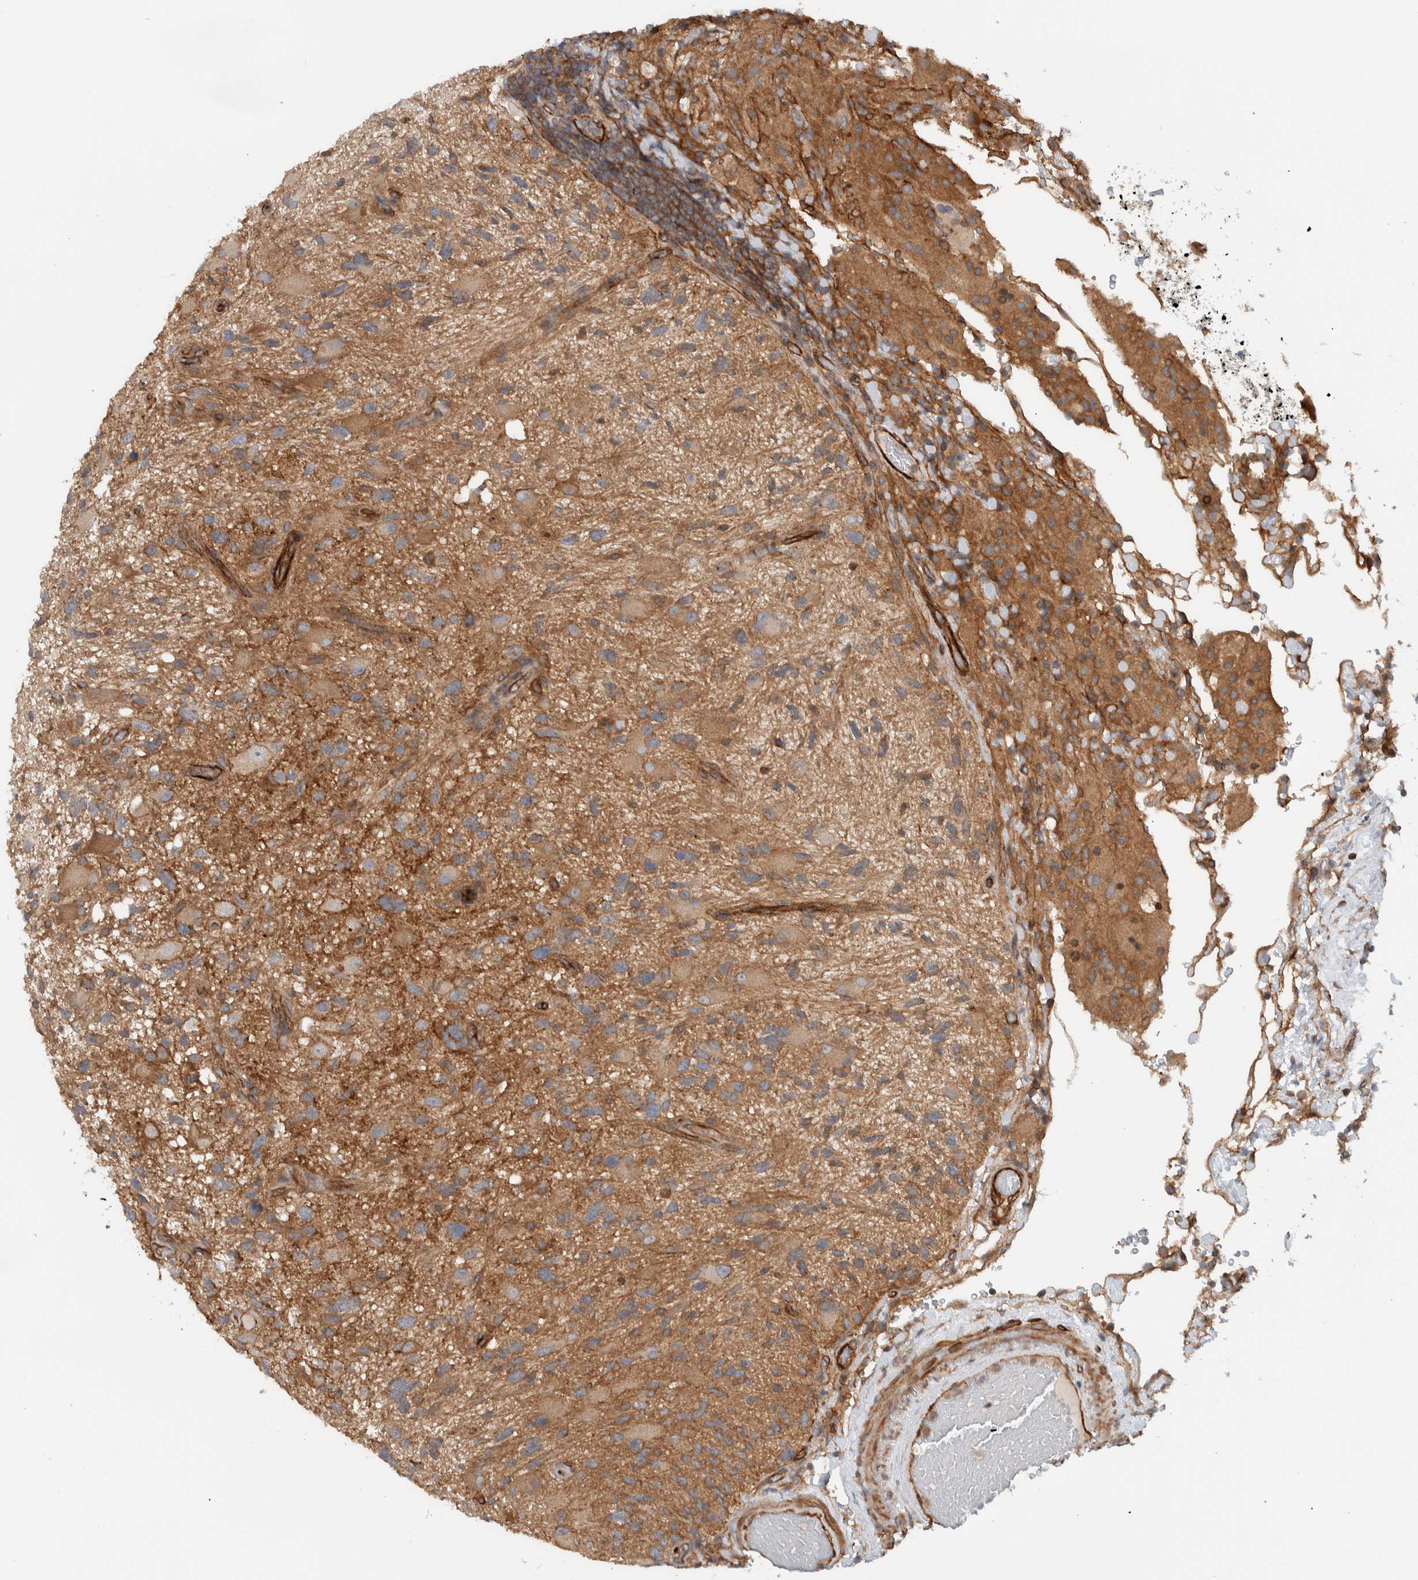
{"staining": {"intensity": "moderate", "quantity": ">75%", "location": "cytoplasmic/membranous"}, "tissue": "glioma", "cell_type": "Tumor cells", "image_type": "cancer", "snomed": [{"axis": "morphology", "description": "Glioma, malignant, High grade"}, {"axis": "topography", "description": "Brain"}], "caption": "High-grade glioma (malignant) stained with a protein marker exhibits moderate staining in tumor cells.", "gene": "MPRIP", "patient": {"sex": "male", "age": 33}}